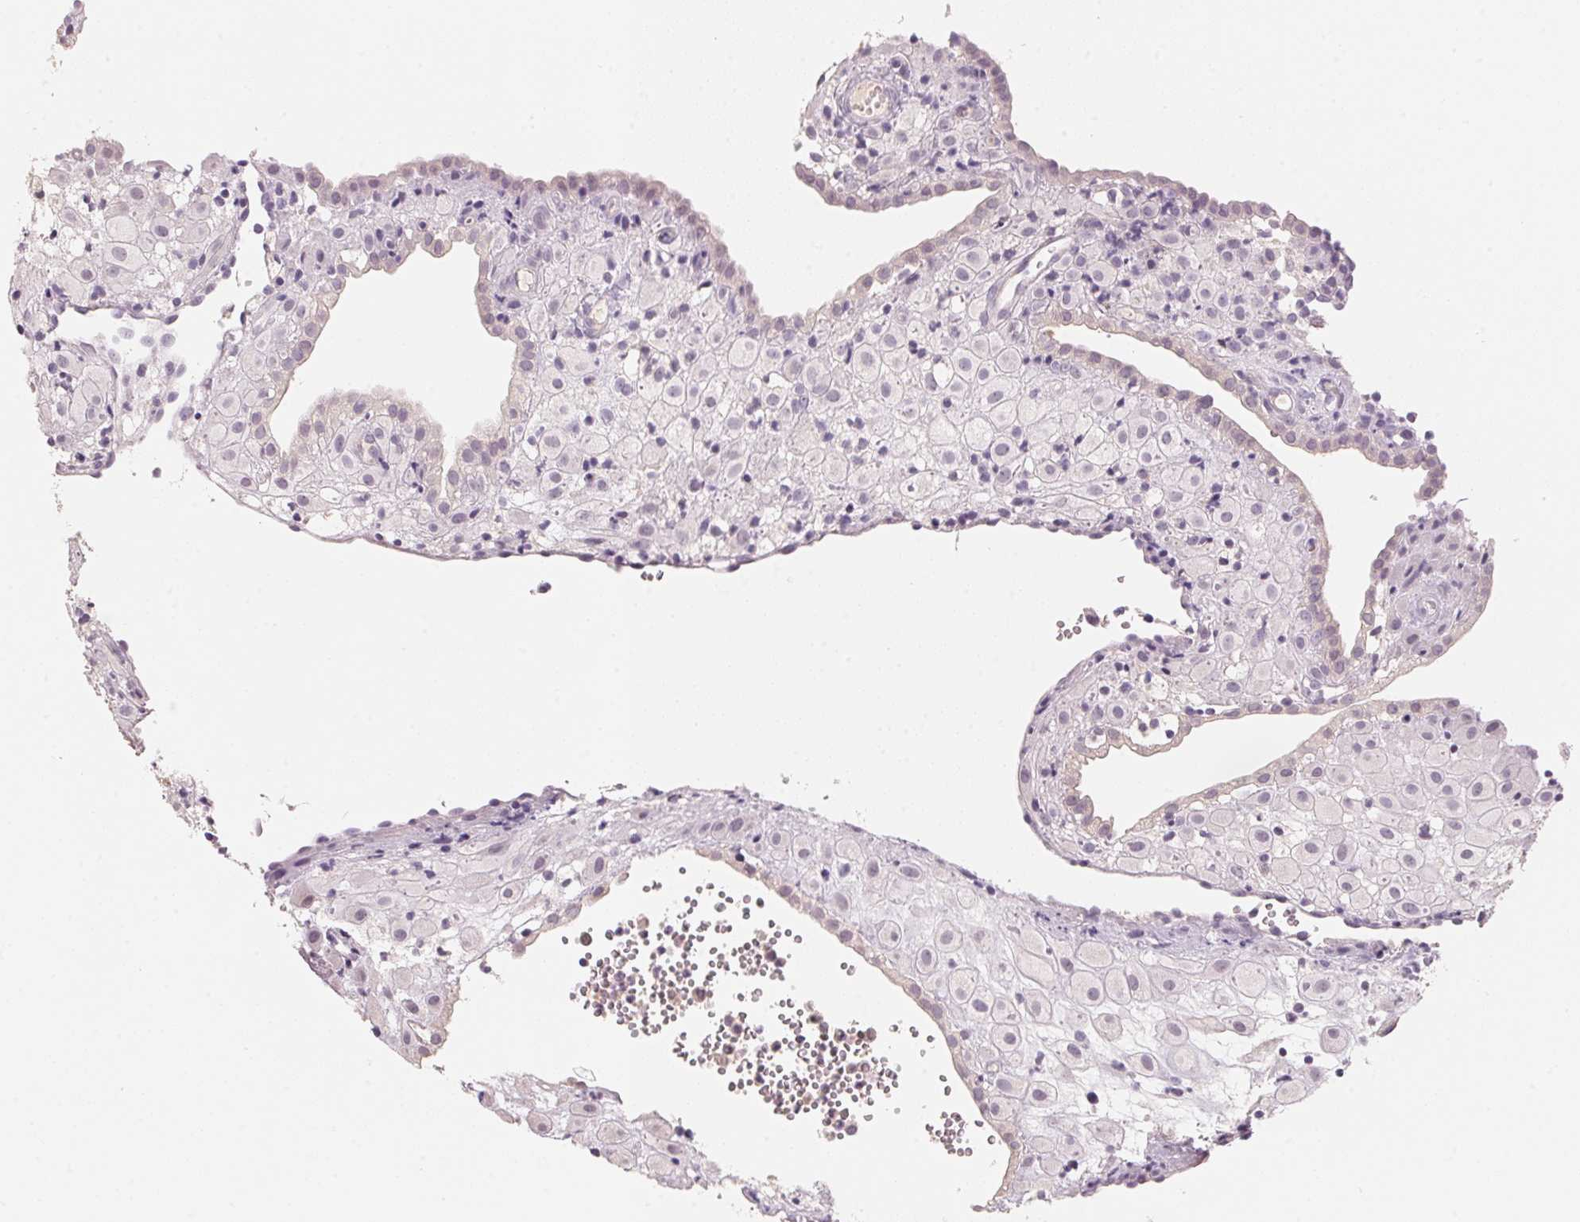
{"staining": {"intensity": "negative", "quantity": "none", "location": "none"}, "tissue": "placenta", "cell_type": "Decidual cells", "image_type": "normal", "snomed": [{"axis": "morphology", "description": "Normal tissue, NOS"}, {"axis": "topography", "description": "Placenta"}], "caption": "IHC histopathology image of normal human placenta stained for a protein (brown), which shows no expression in decidual cells. Brightfield microscopy of immunohistochemistry stained with DAB (brown) and hematoxylin (blue), captured at high magnification.", "gene": "TREH", "patient": {"sex": "female", "age": 24}}